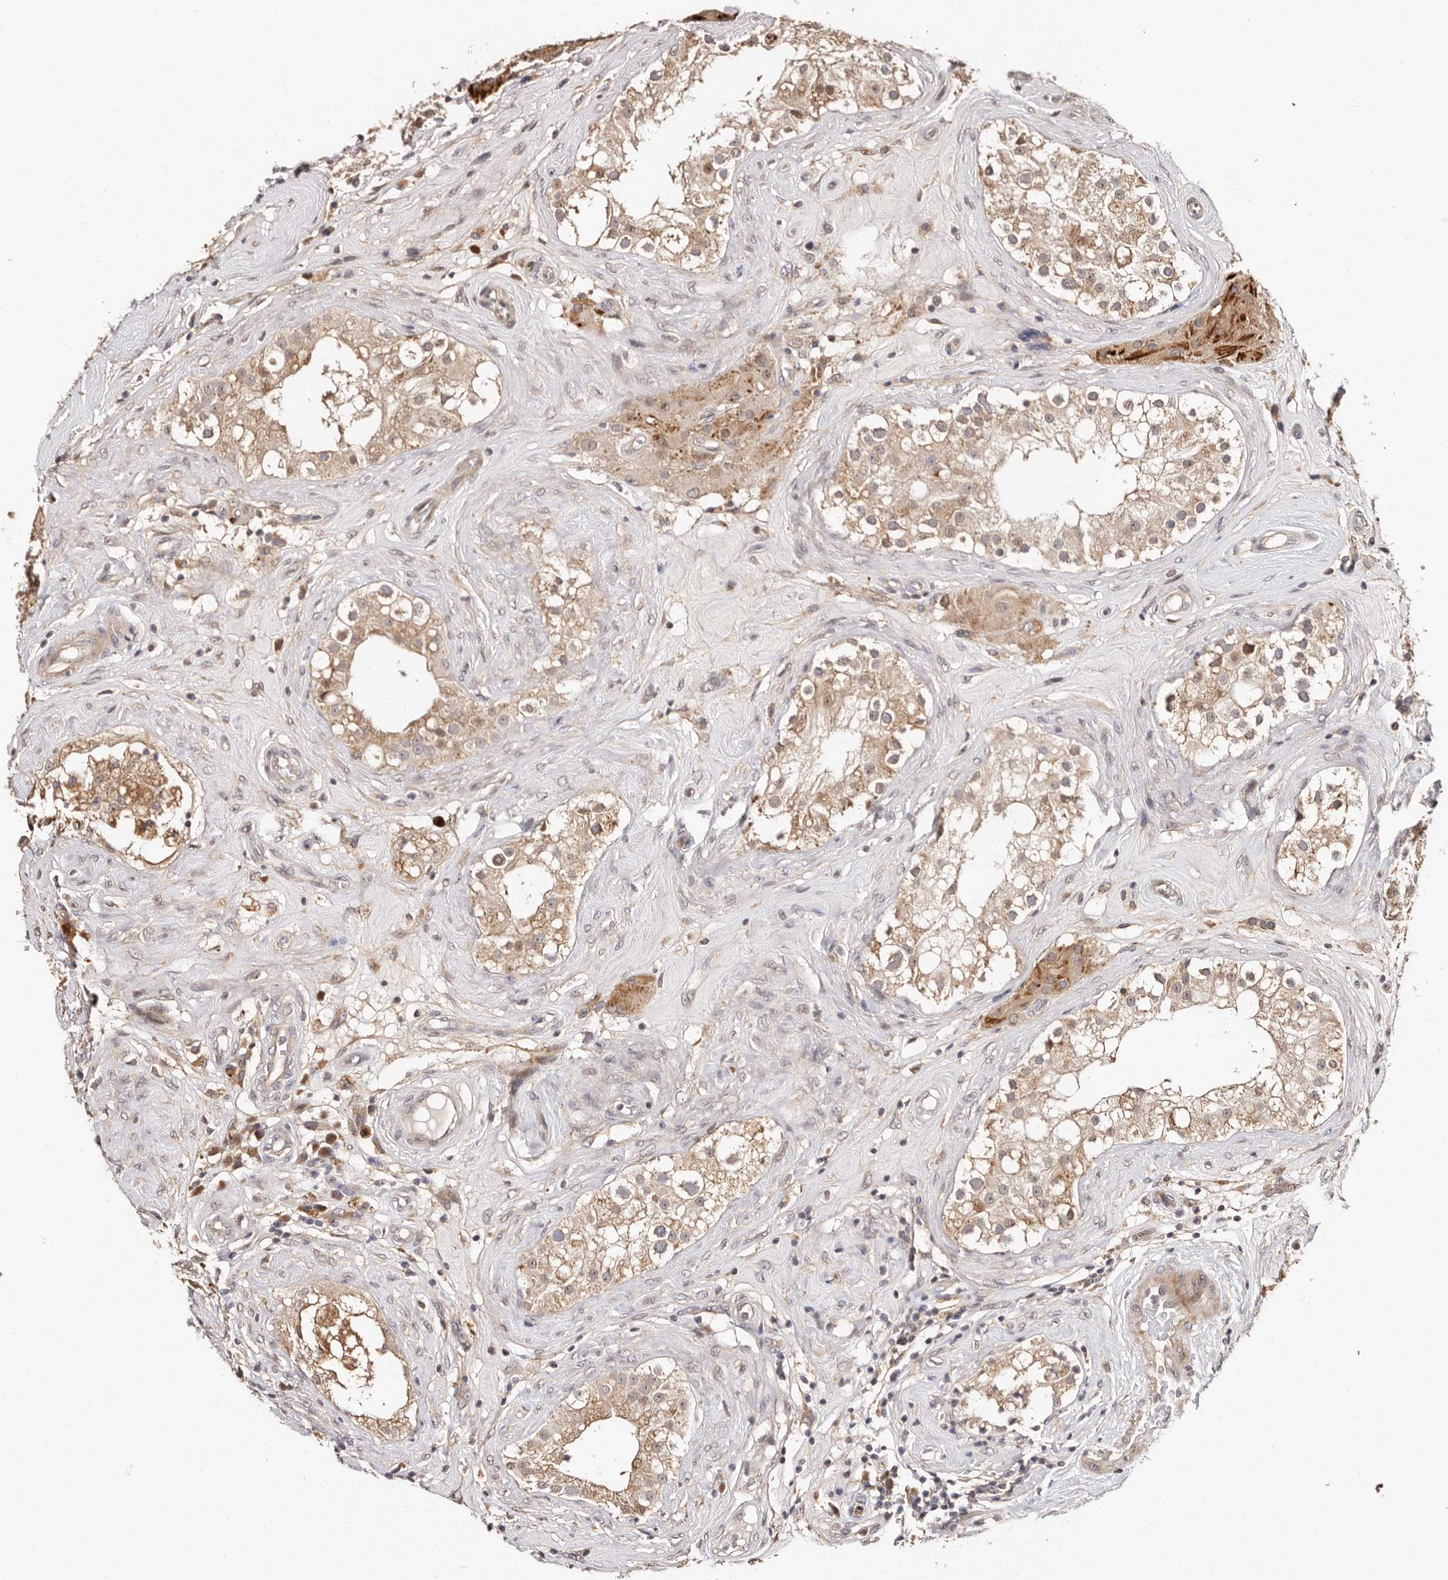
{"staining": {"intensity": "moderate", "quantity": "25%-75%", "location": "cytoplasmic/membranous"}, "tissue": "testis", "cell_type": "Cells in seminiferous ducts", "image_type": "normal", "snomed": [{"axis": "morphology", "description": "Normal tissue, NOS"}, {"axis": "topography", "description": "Testis"}], "caption": "This histopathology image shows unremarkable testis stained with immunohistochemistry to label a protein in brown. The cytoplasmic/membranous of cells in seminiferous ducts show moderate positivity for the protein. Nuclei are counter-stained blue.", "gene": "APOL6", "patient": {"sex": "male", "age": 84}}